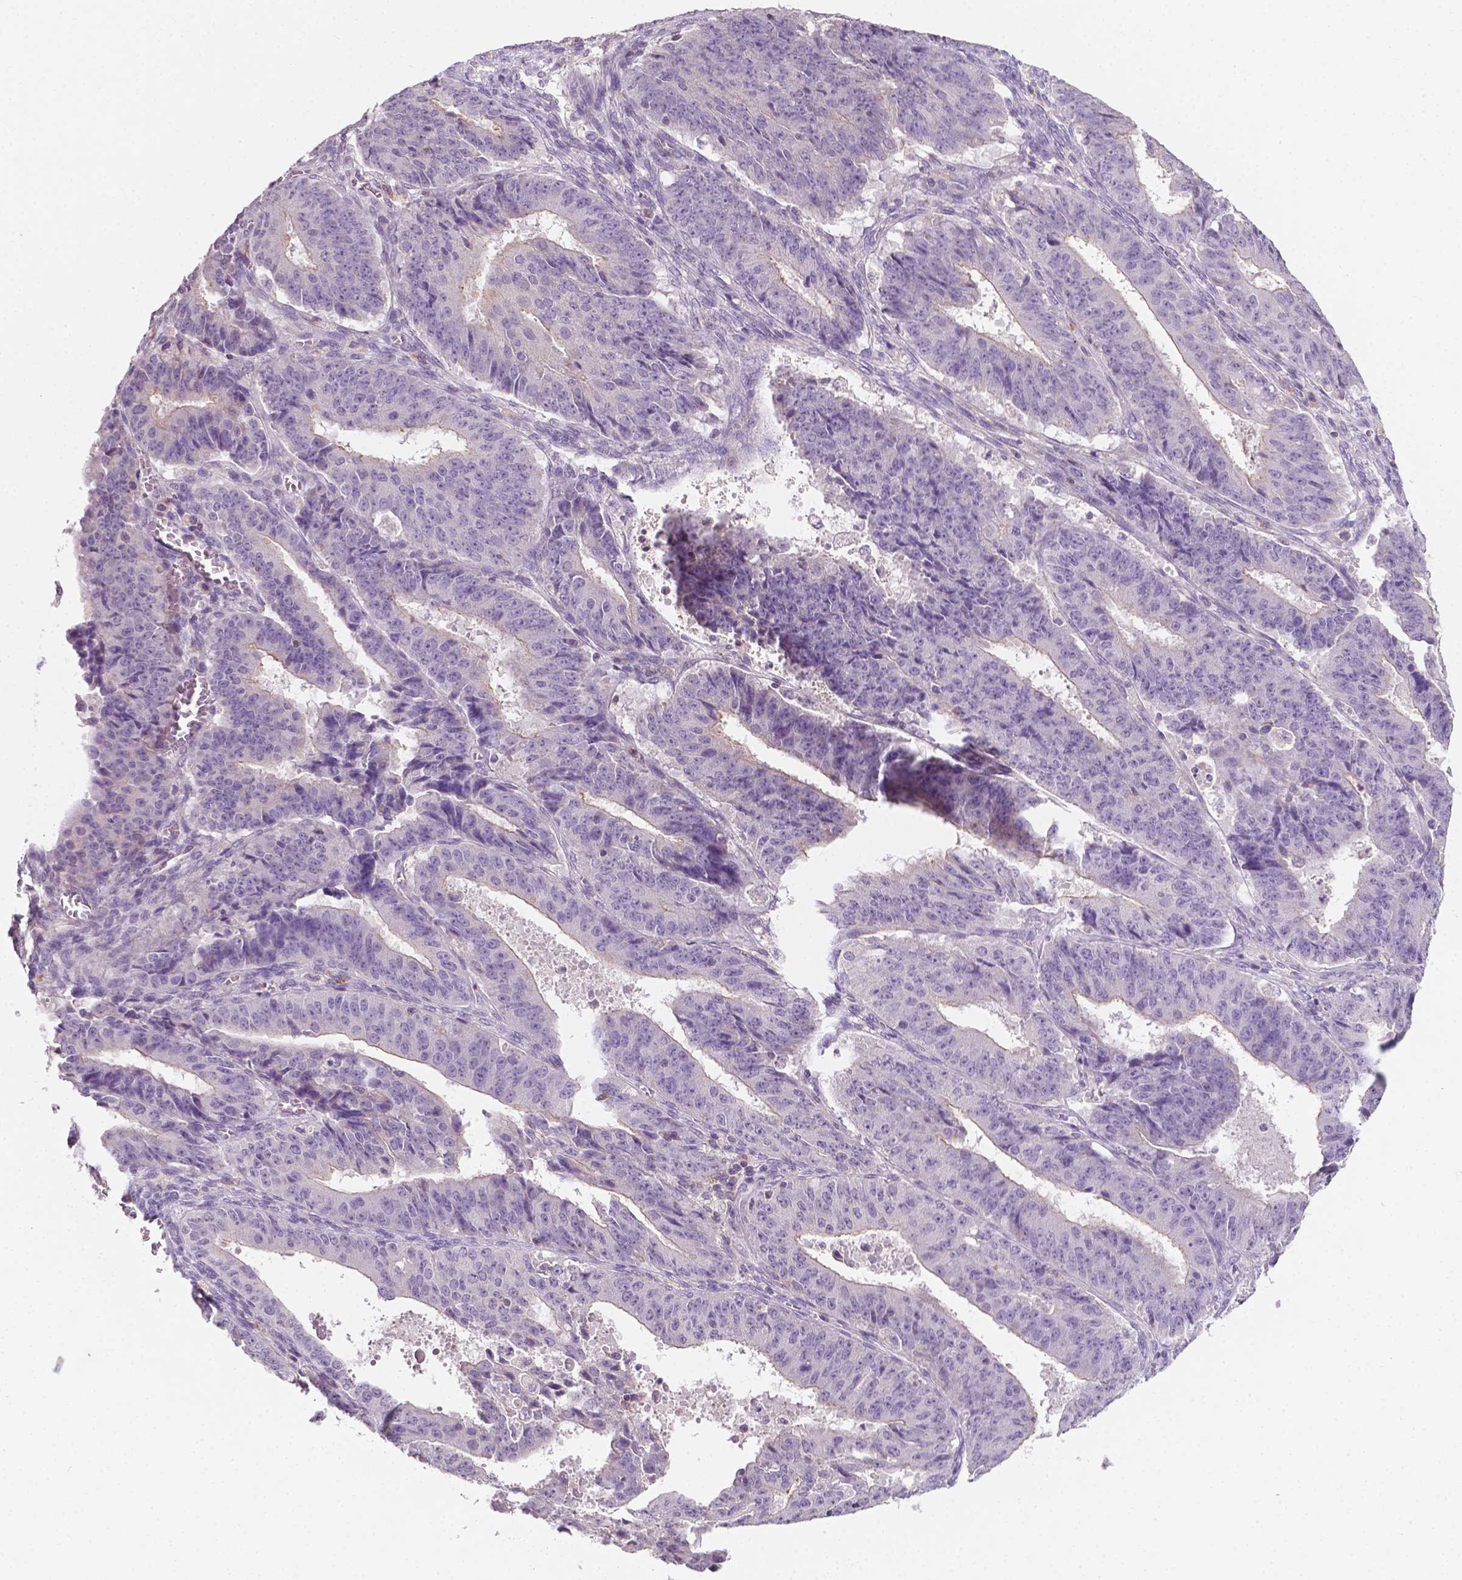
{"staining": {"intensity": "negative", "quantity": "none", "location": "none"}, "tissue": "ovarian cancer", "cell_type": "Tumor cells", "image_type": "cancer", "snomed": [{"axis": "morphology", "description": "Carcinoma, endometroid"}, {"axis": "topography", "description": "Ovary"}], "caption": "A high-resolution histopathology image shows immunohistochemistry staining of ovarian cancer, which exhibits no significant positivity in tumor cells.", "gene": "EGFR", "patient": {"sex": "female", "age": 42}}